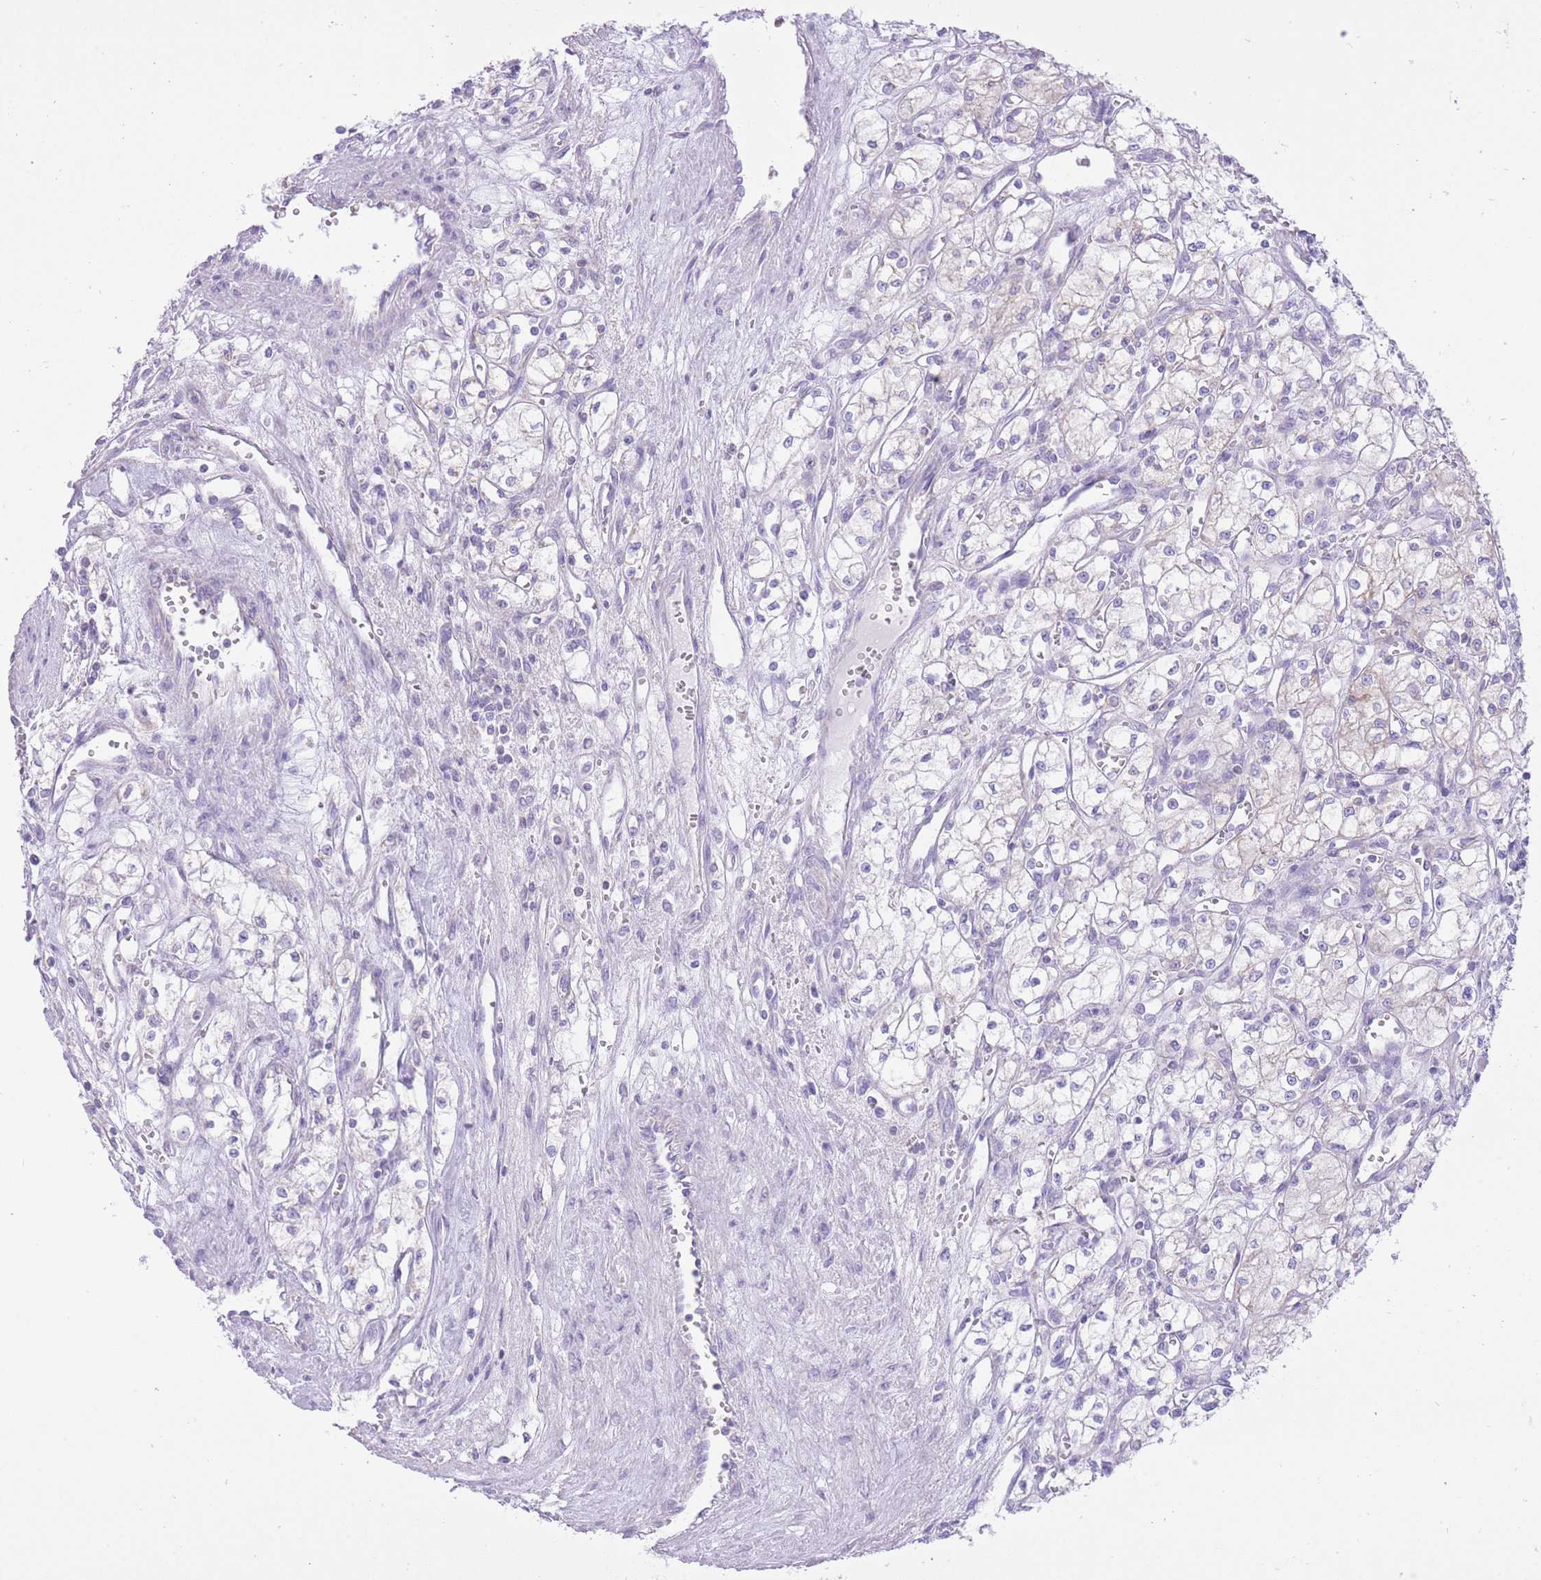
{"staining": {"intensity": "weak", "quantity": "<25%", "location": "cytoplasmic/membranous"}, "tissue": "renal cancer", "cell_type": "Tumor cells", "image_type": "cancer", "snomed": [{"axis": "morphology", "description": "Adenocarcinoma, NOS"}, {"axis": "topography", "description": "Kidney"}], "caption": "High magnification brightfield microscopy of renal adenocarcinoma stained with DAB (brown) and counterstained with hematoxylin (blue): tumor cells show no significant expression.", "gene": "SLC4A4", "patient": {"sex": "male", "age": 59}}